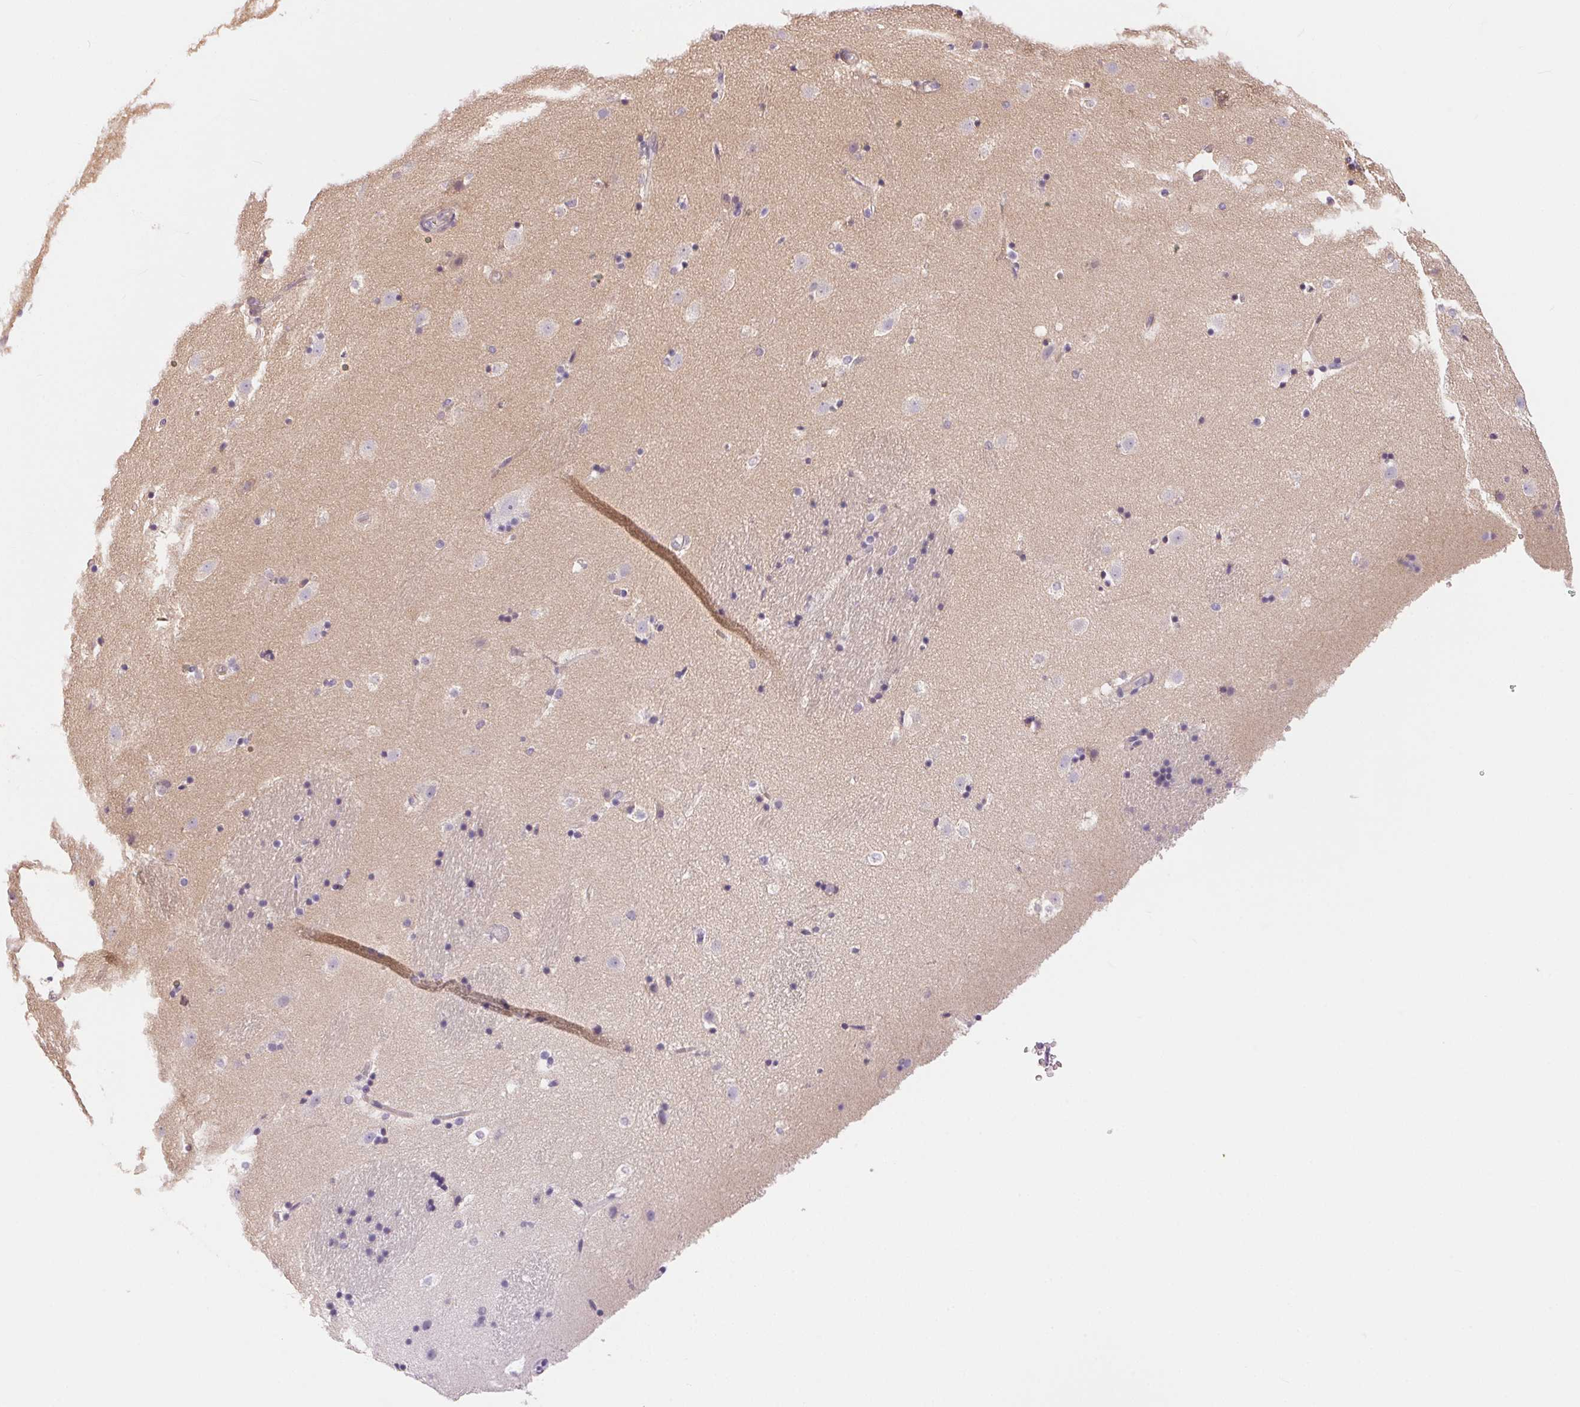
{"staining": {"intensity": "negative", "quantity": "none", "location": "none"}, "tissue": "caudate", "cell_type": "Glial cells", "image_type": "normal", "snomed": [{"axis": "morphology", "description": "Normal tissue, NOS"}, {"axis": "topography", "description": "Lateral ventricle wall"}], "caption": "DAB immunohistochemical staining of benign human caudate exhibits no significant expression in glial cells.", "gene": "UNC13B", "patient": {"sex": "male", "age": 37}}